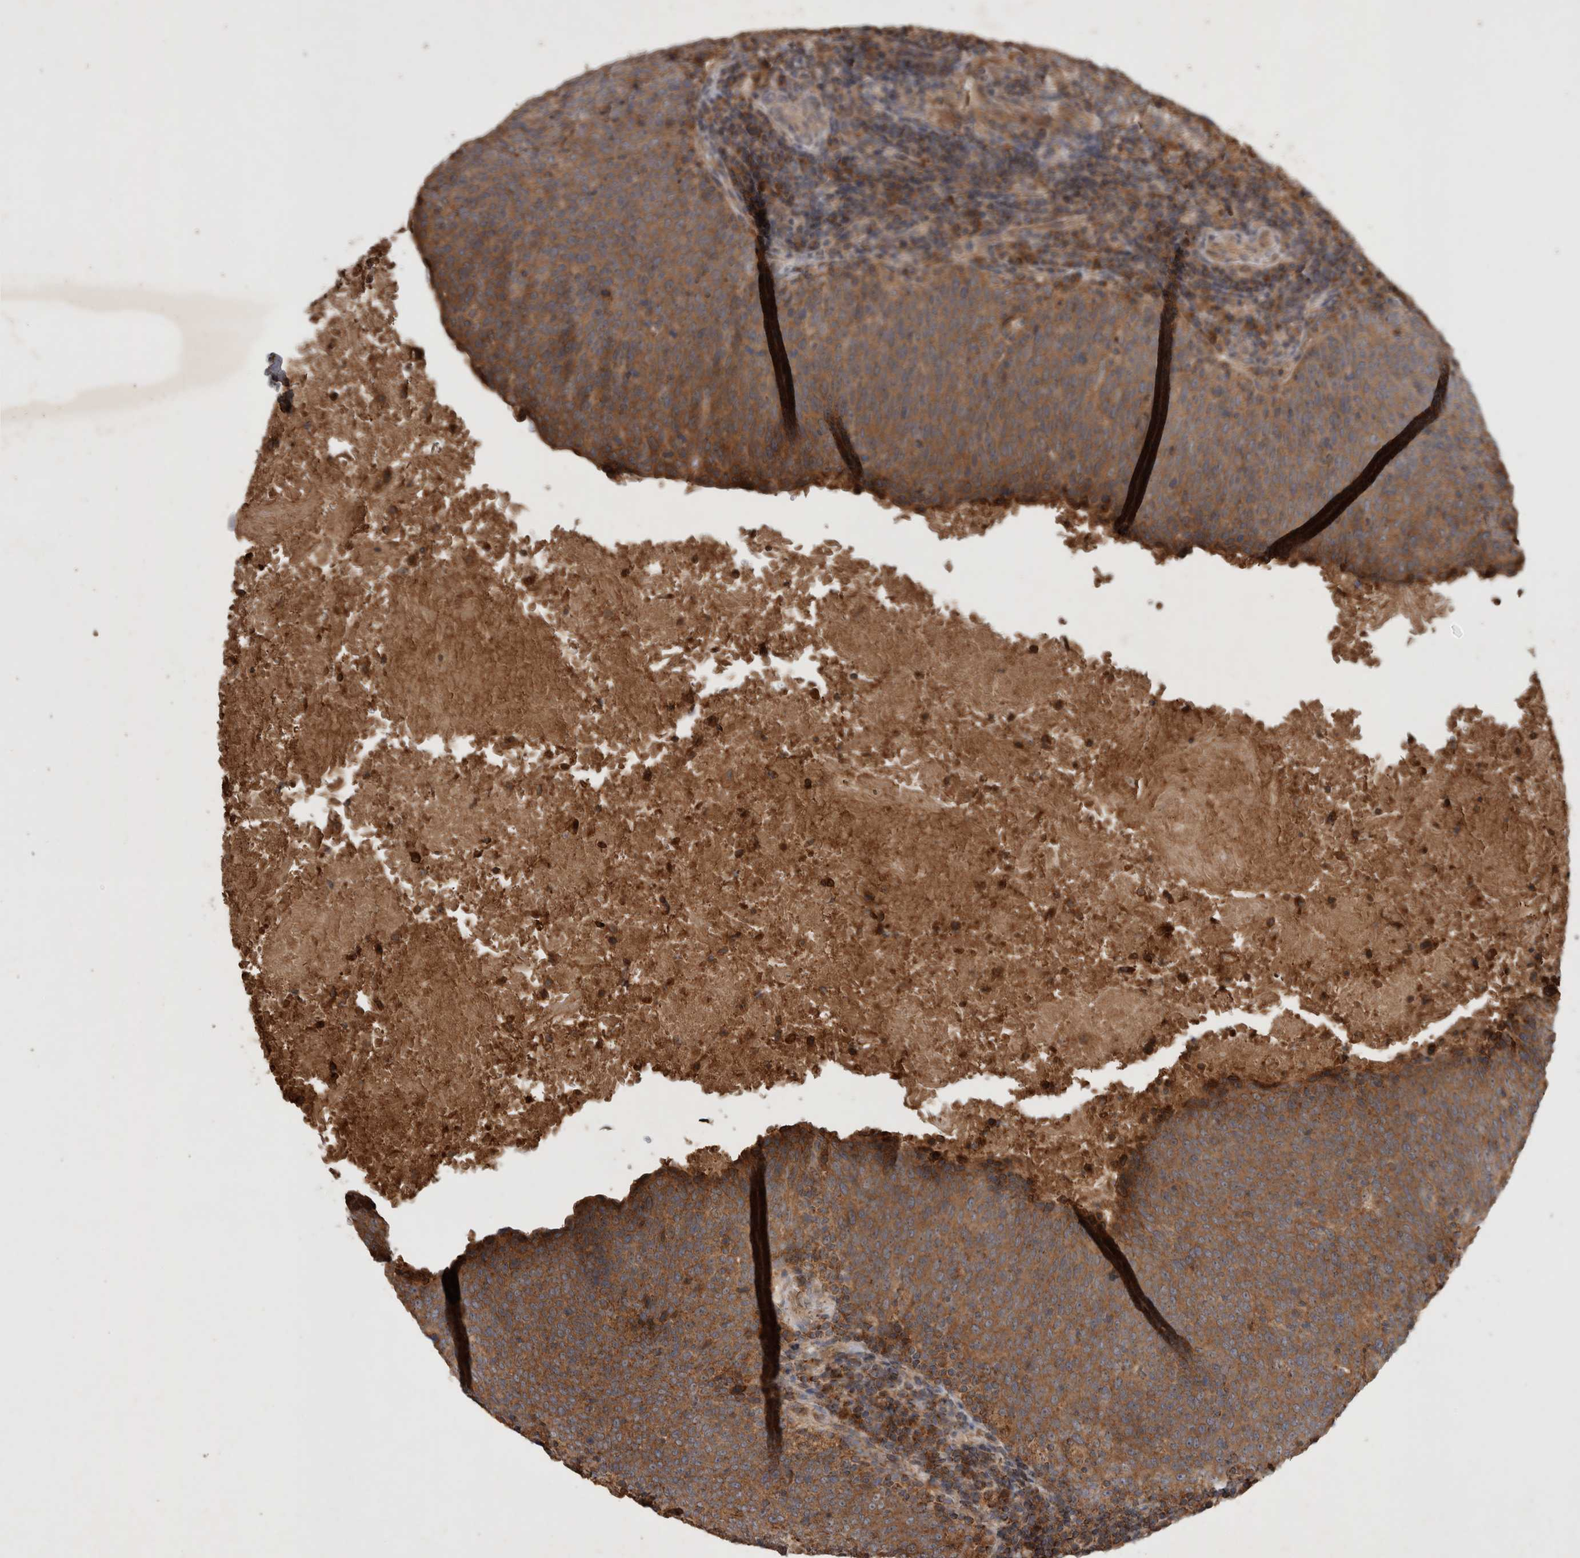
{"staining": {"intensity": "moderate", "quantity": ">75%", "location": "cytoplasmic/membranous"}, "tissue": "head and neck cancer", "cell_type": "Tumor cells", "image_type": "cancer", "snomed": [{"axis": "morphology", "description": "Squamous cell carcinoma, NOS"}, {"axis": "morphology", "description": "Squamous cell carcinoma, metastatic, NOS"}, {"axis": "topography", "description": "Lymph node"}, {"axis": "topography", "description": "Head-Neck"}], "caption": "IHC staining of head and neck cancer, which displays medium levels of moderate cytoplasmic/membranous positivity in about >75% of tumor cells indicating moderate cytoplasmic/membranous protein positivity. The staining was performed using DAB (brown) for protein detection and nuclei were counterstained in hematoxylin (blue).", "gene": "SERAC1", "patient": {"sex": "male", "age": 62}}